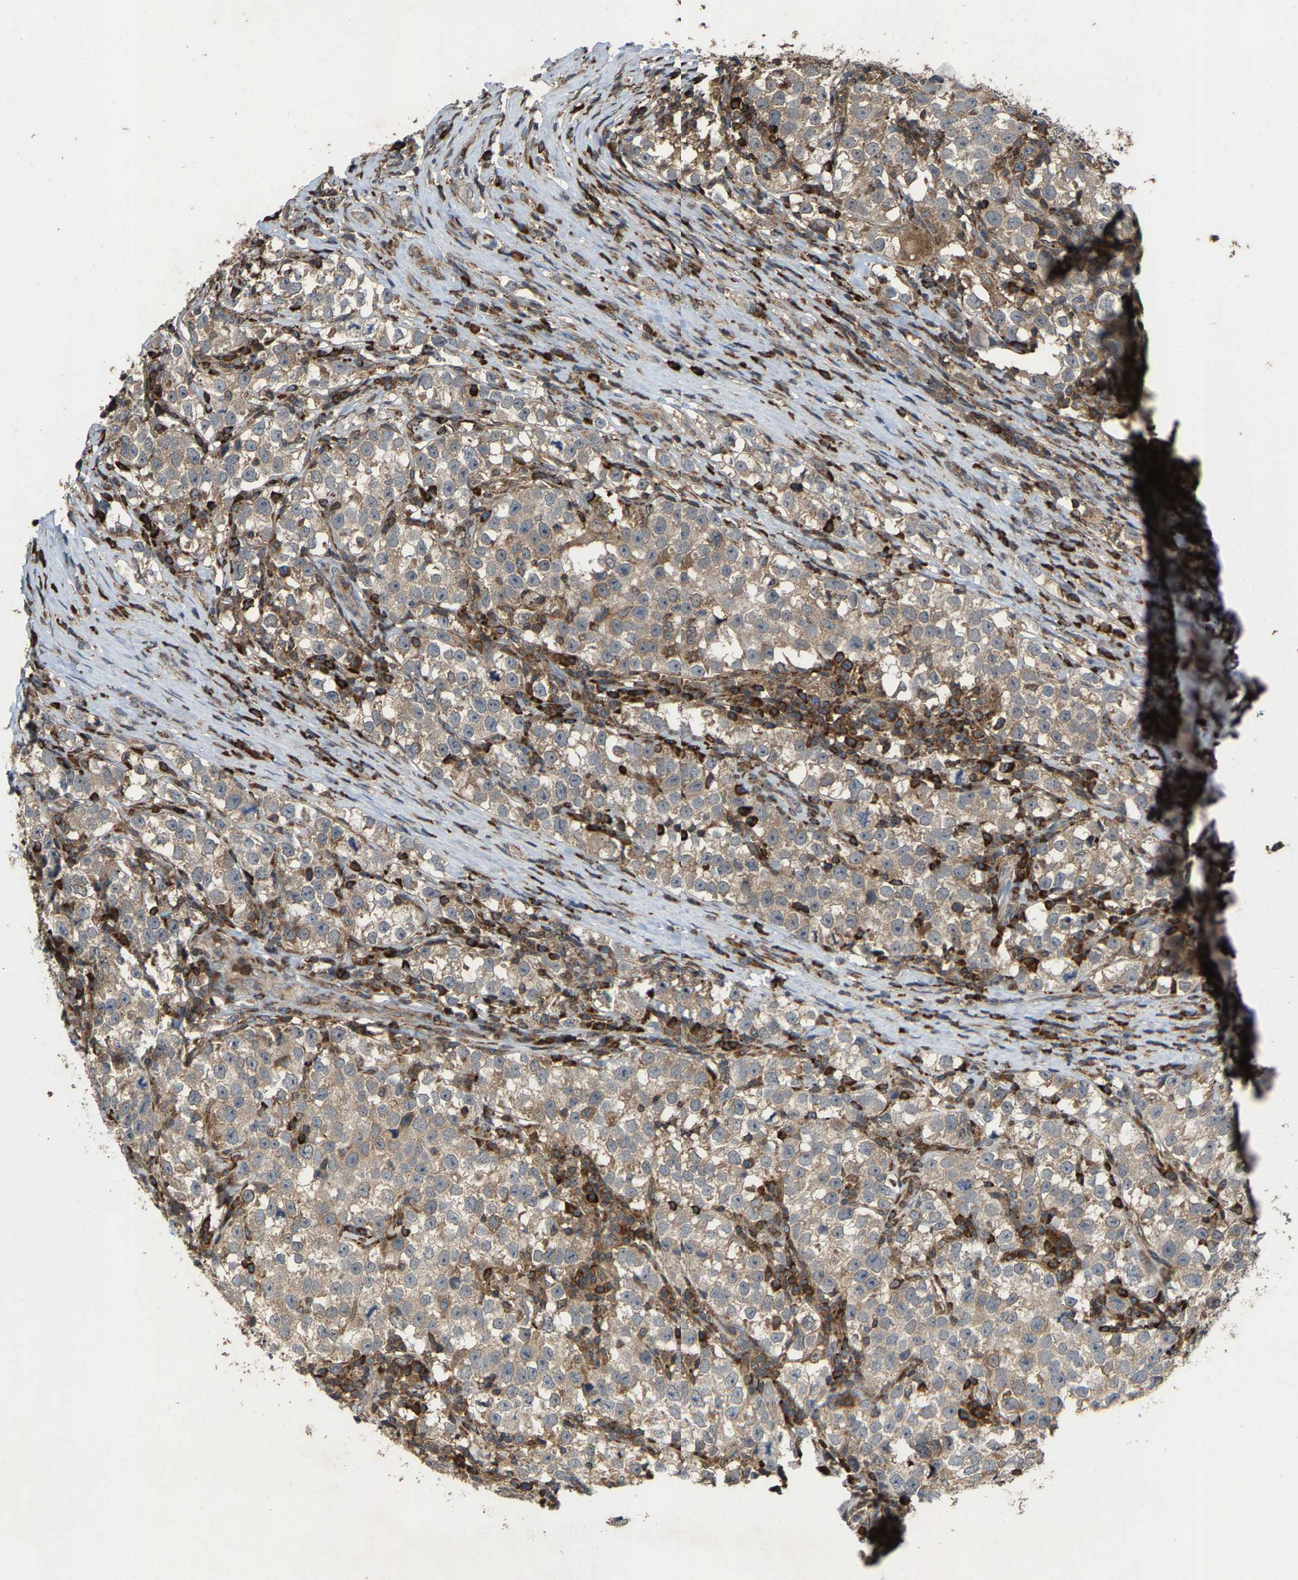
{"staining": {"intensity": "weak", "quantity": ">75%", "location": "cytoplasmic/membranous"}, "tissue": "testis cancer", "cell_type": "Tumor cells", "image_type": "cancer", "snomed": [{"axis": "morphology", "description": "Normal tissue, NOS"}, {"axis": "morphology", "description": "Seminoma, NOS"}, {"axis": "topography", "description": "Testis"}], "caption": "Tumor cells reveal weak cytoplasmic/membranous positivity in about >75% of cells in testis cancer (seminoma). Ihc stains the protein of interest in brown and the nuclei are stained blue.", "gene": "FGD3", "patient": {"sex": "male", "age": 43}}